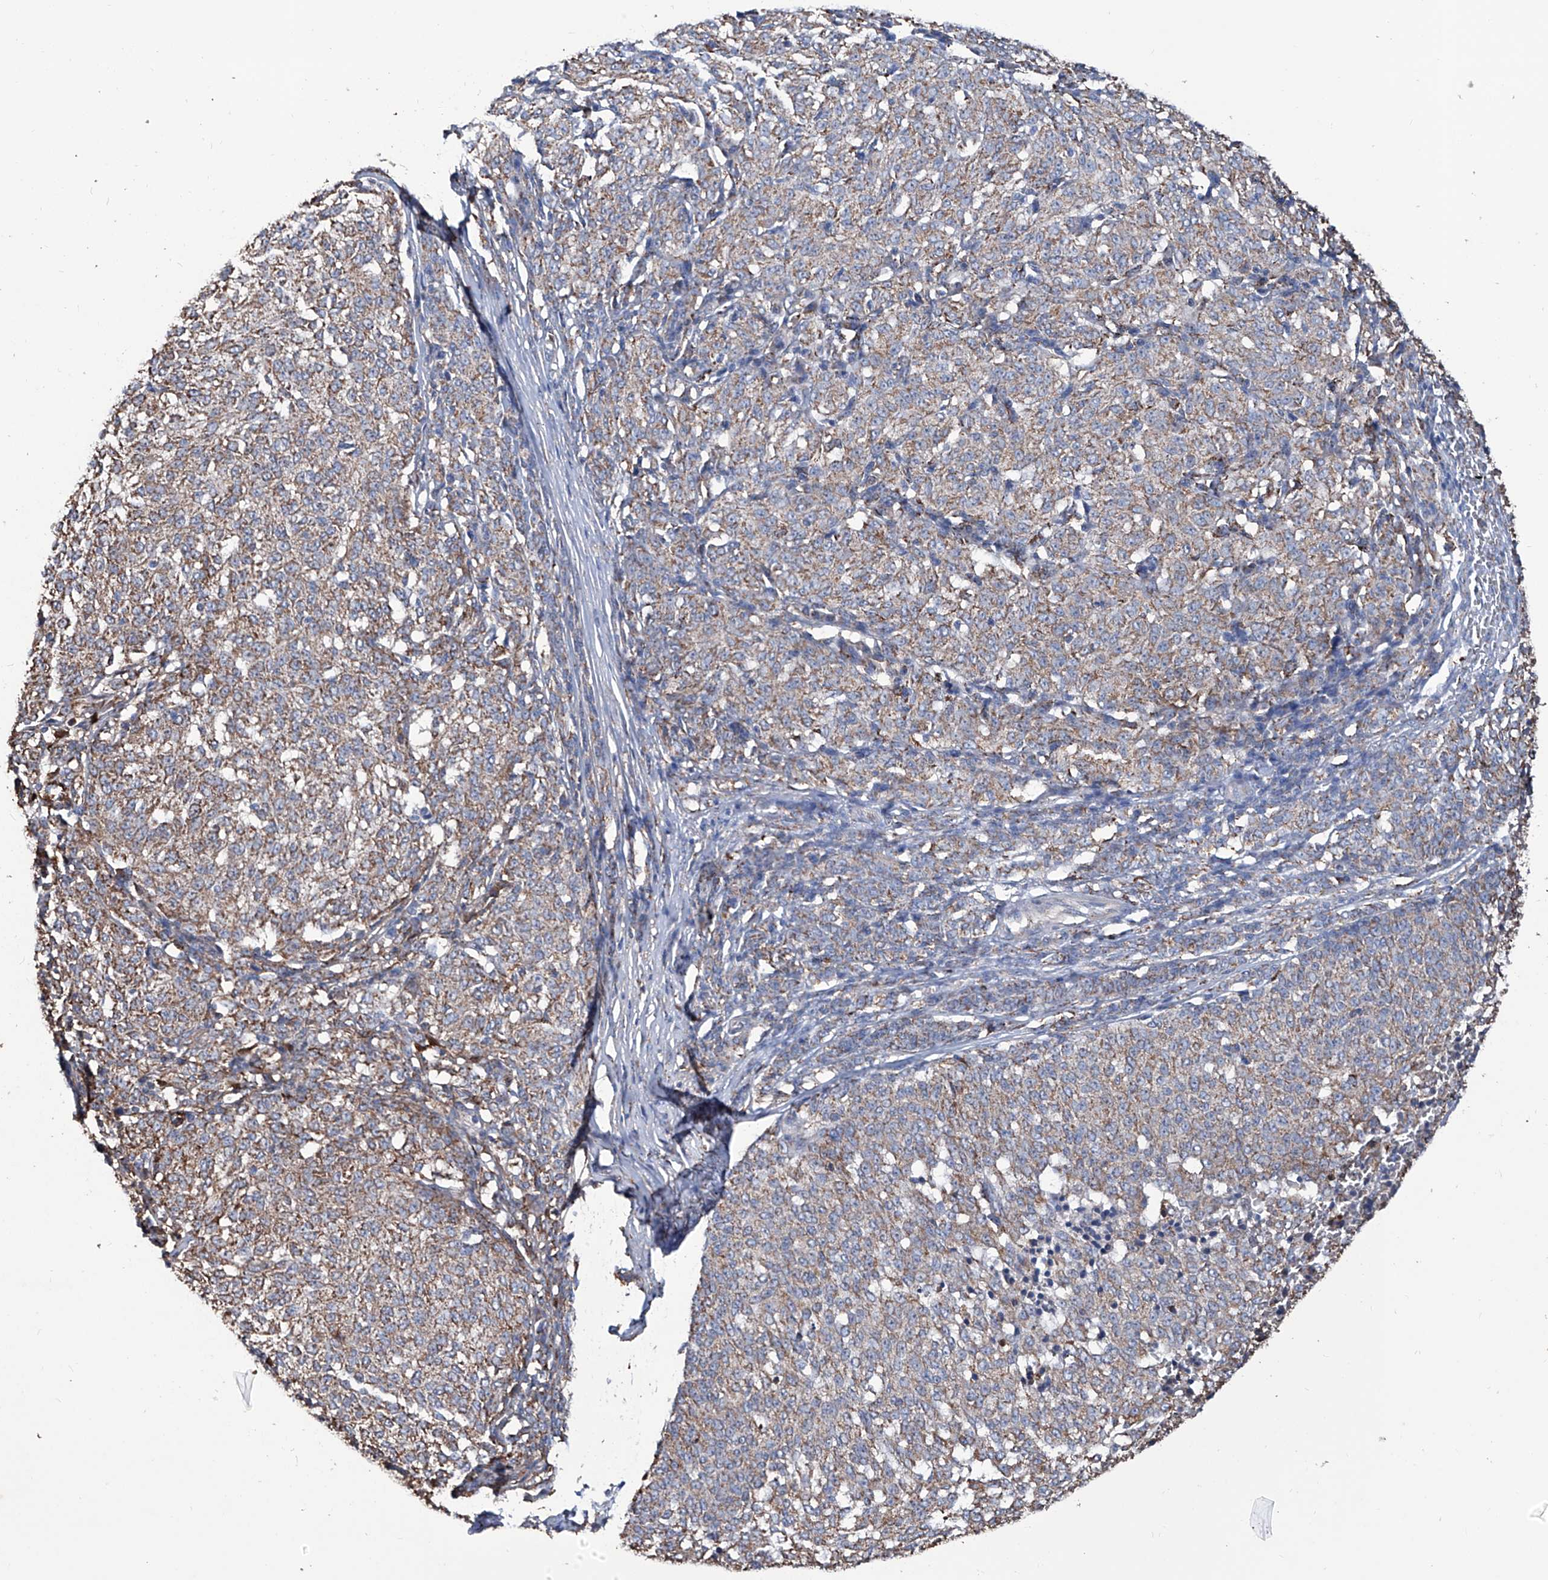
{"staining": {"intensity": "moderate", "quantity": ">75%", "location": "cytoplasmic/membranous"}, "tissue": "melanoma", "cell_type": "Tumor cells", "image_type": "cancer", "snomed": [{"axis": "morphology", "description": "Malignant melanoma, NOS"}, {"axis": "topography", "description": "Skin"}], "caption": "Immunohistochemical staining of melanoma displays moderate cytoplasmic/membranous protein staining in about >75% of tumor cells.", "gene": "NHS", "patient": {"sex": "female", "age": 72}}